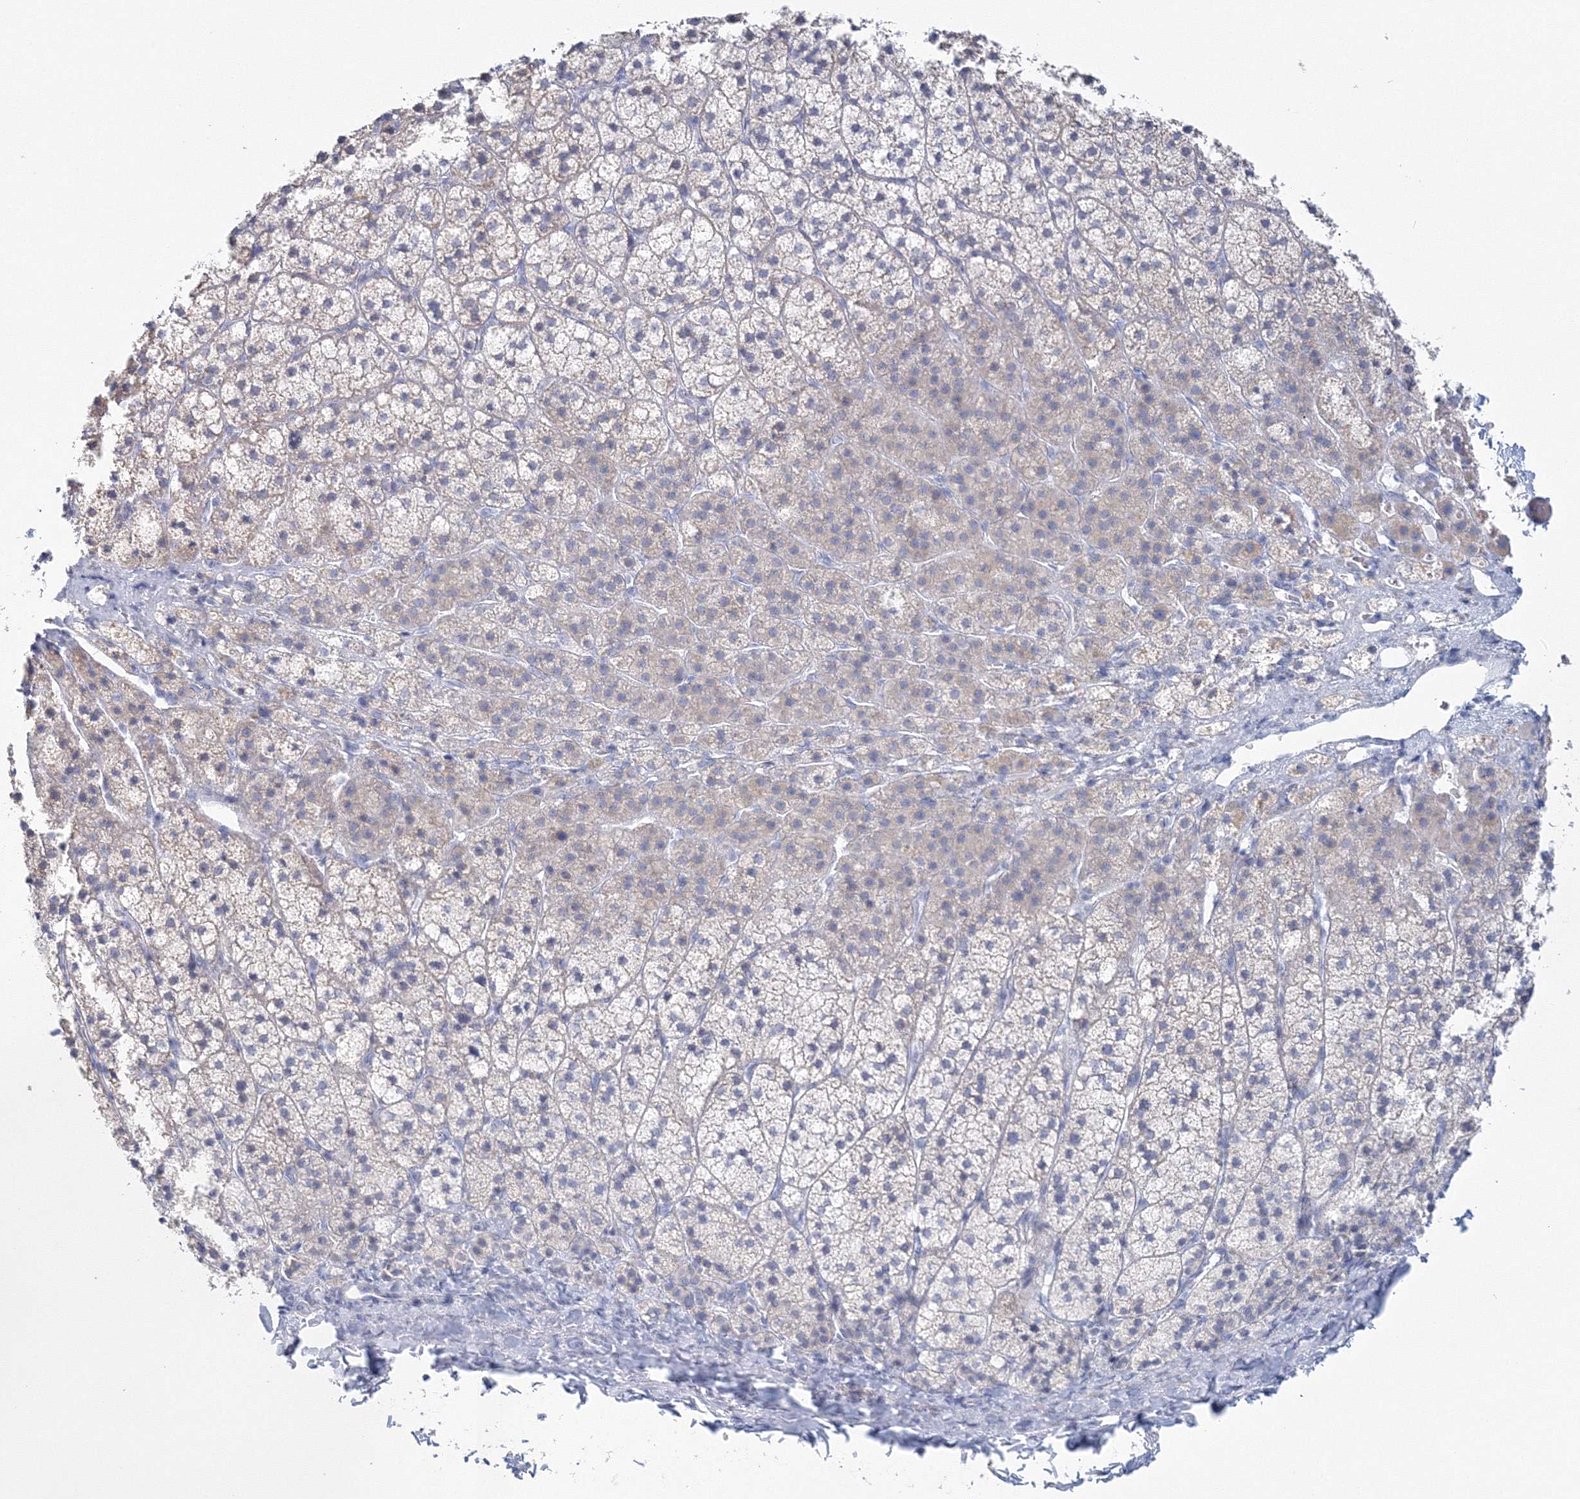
{"staining": {"intensity": "moderate", "quantity": "<25%", "location": "cytoplasmic/membranous"}, "tissue": "adrenal gland", "cell_type": "Glandular cells", "image_type": "normal", "snomed": [{"axis": "morphology", "description": "Normal tissue, NOS"}, {"axis": "topography", "description": "Adrenal gland"}], "caption": "Adrenal gland stained for a protein exhibits moderate cytoplasmic/membranous positivity in glandular cells. Using DAB (brown) and hematoxylin (blue) stains, captured at high magnification using brightfield microscopy.", "gene": "VSIG1", "patient": {"sex": "female", "age": 44}}